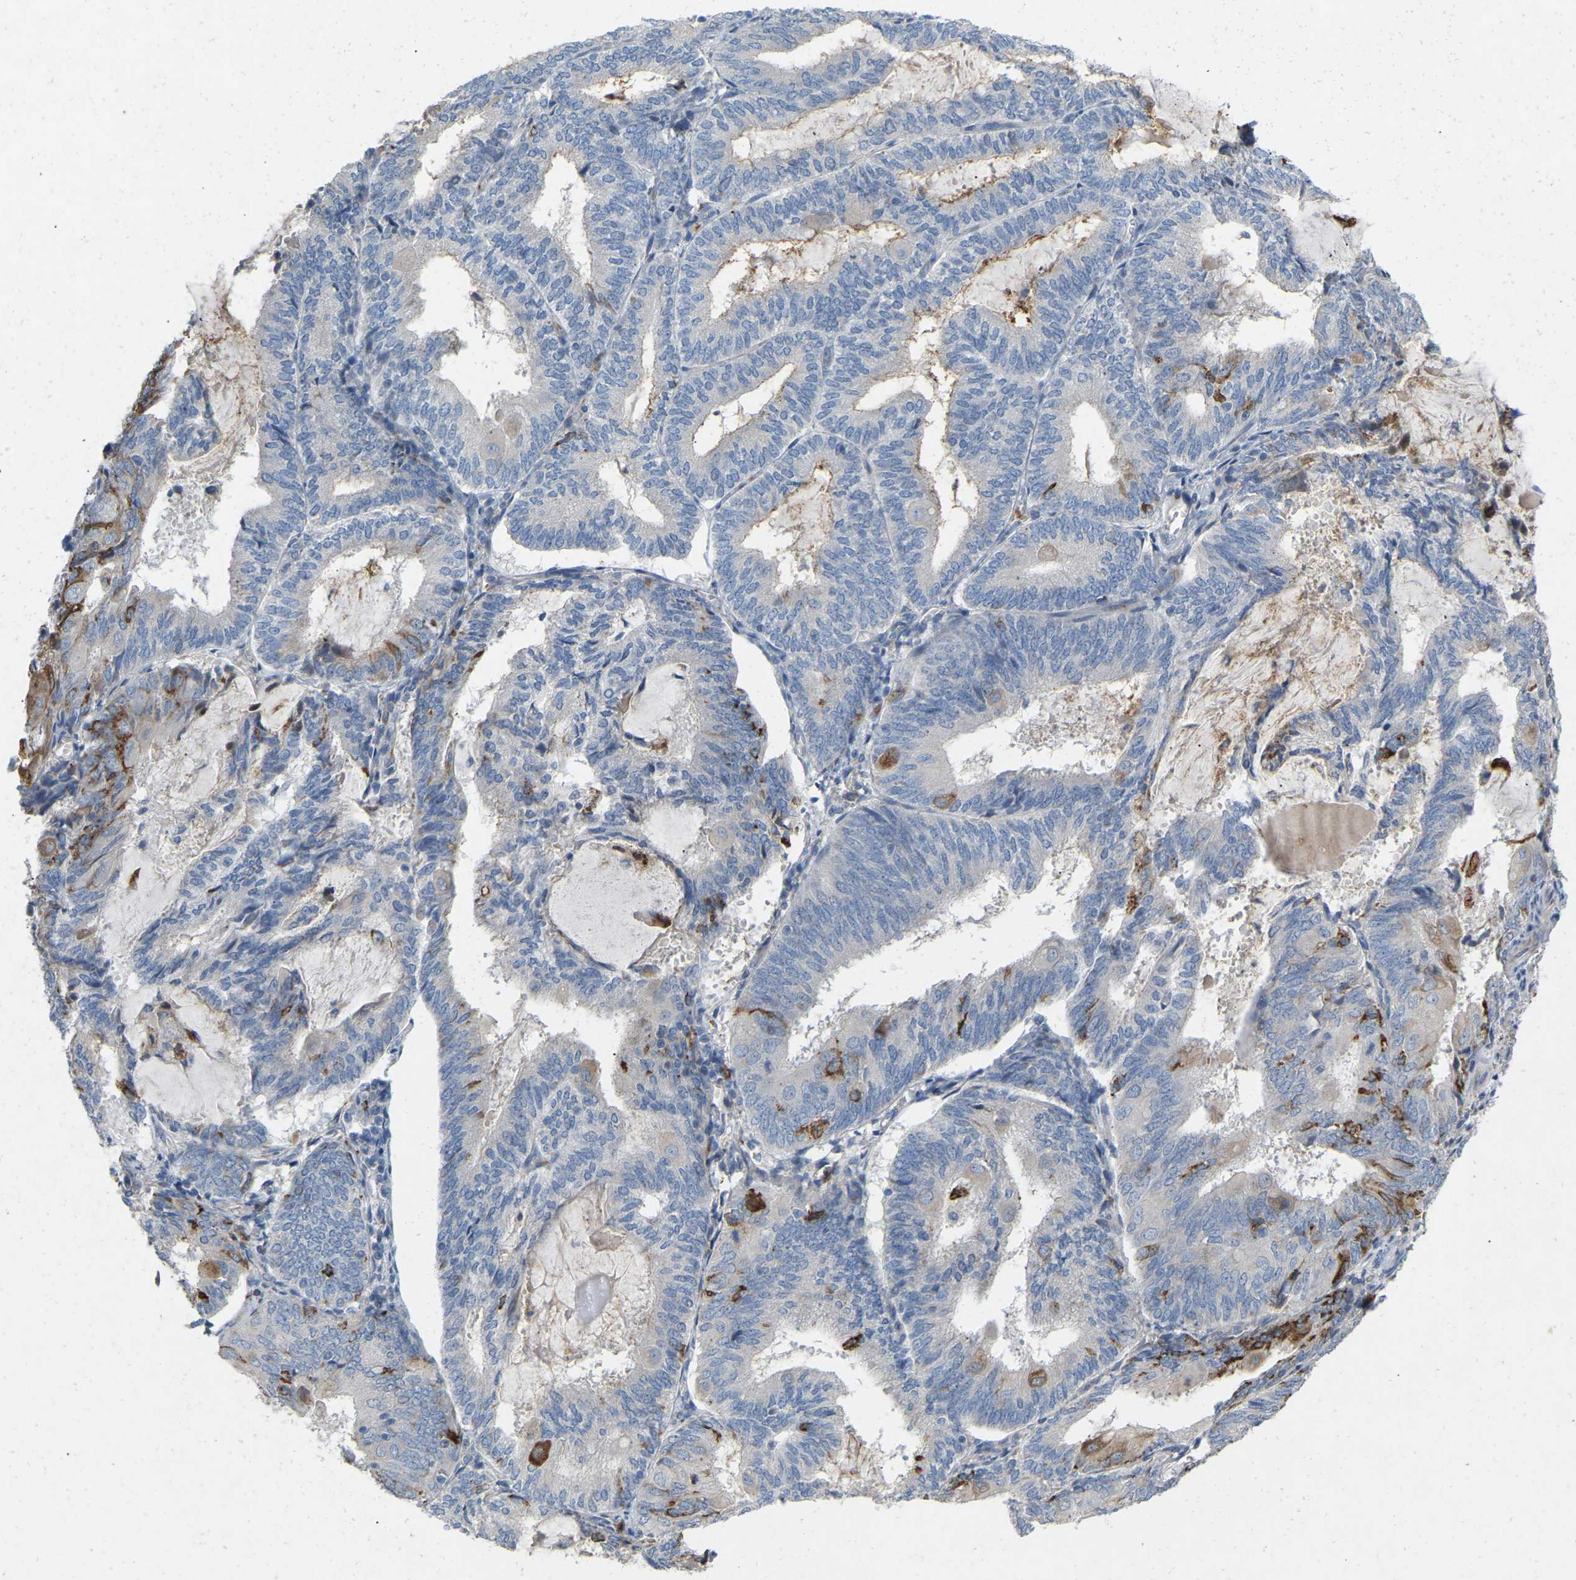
{"staining": {"intensity": "strong", "quantity": "<25%", "location": "cytoplasmic/membranous"}, "tissue": "endometrial cancer", "cell_type": "Tumor cells", "image_type": "cancer", "snomed": [{"axis": "morphology", "description": "Adenocarcinoma, NOS"}, {"axis": "topography", "description": "Endometrium"}], "caption": "Protein analysis of adenocarcinoma (endometrial) tissue exhibits strong cytoplasmic/membranous positivity in approximately <25% of tumor cells.", "gene": "RHEB", "patient": {"sex": "female", "age": 81}}